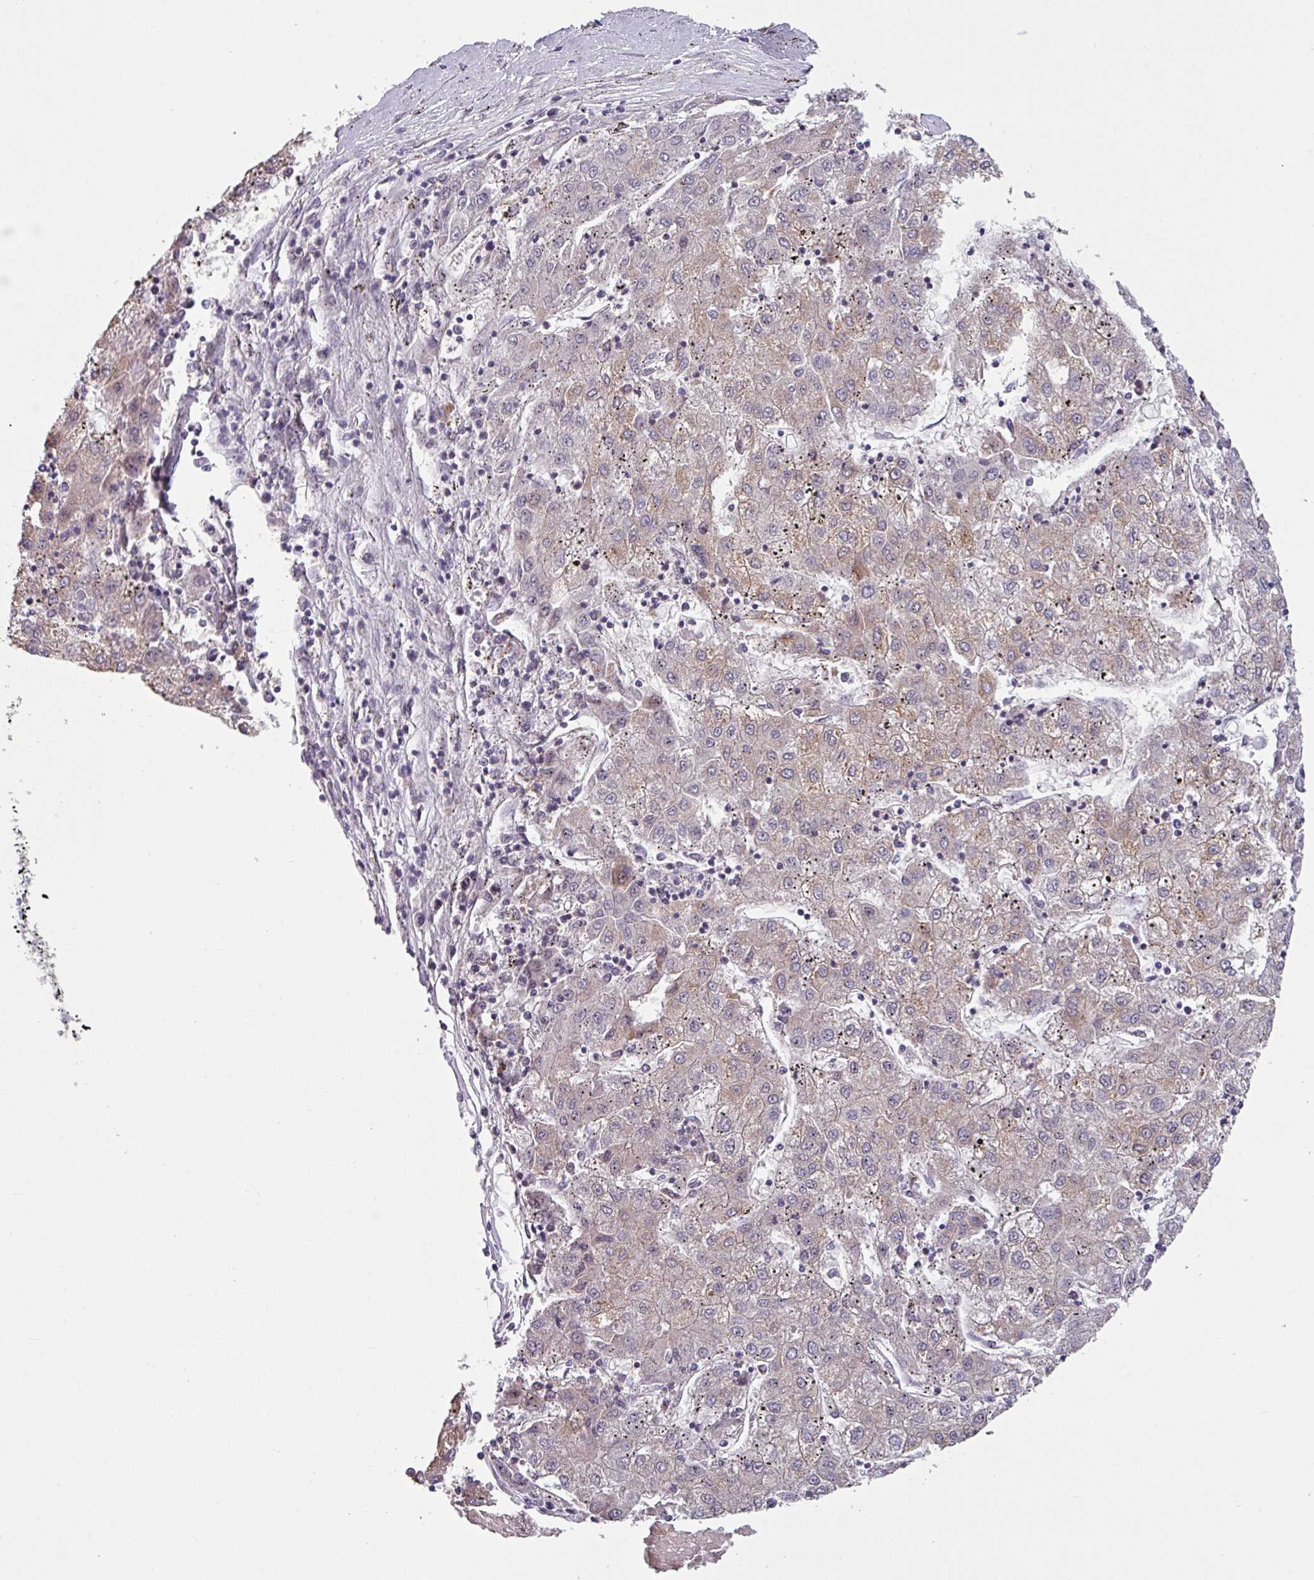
{"staining": {"intensity": "weak", "quantity": "25%-75%", "location": "cytoplasmic/membranous"}, "tissue": "liver cancer", "cell_type": "Tumor cells", "image_type": "cancer", "snomed": [{"axis": "morphology", "description": "Carcinoma, Hepatocellular, NOS"}, {"axis": "topography", "description": "Liver"}], "caption": "The micrograph shows immunohistochemical staining of liver cancer. There is weak cytoplasmic/membranous positivity is identified in about 25%-75% of tumor cells. The protein of interest is stained brown, and the nuclei are stained in blue (DAB IHC with brightfield microscopy, high magnification).", "gene": "TMEM132A", "patient": {"sex": "male", "age": 72}}